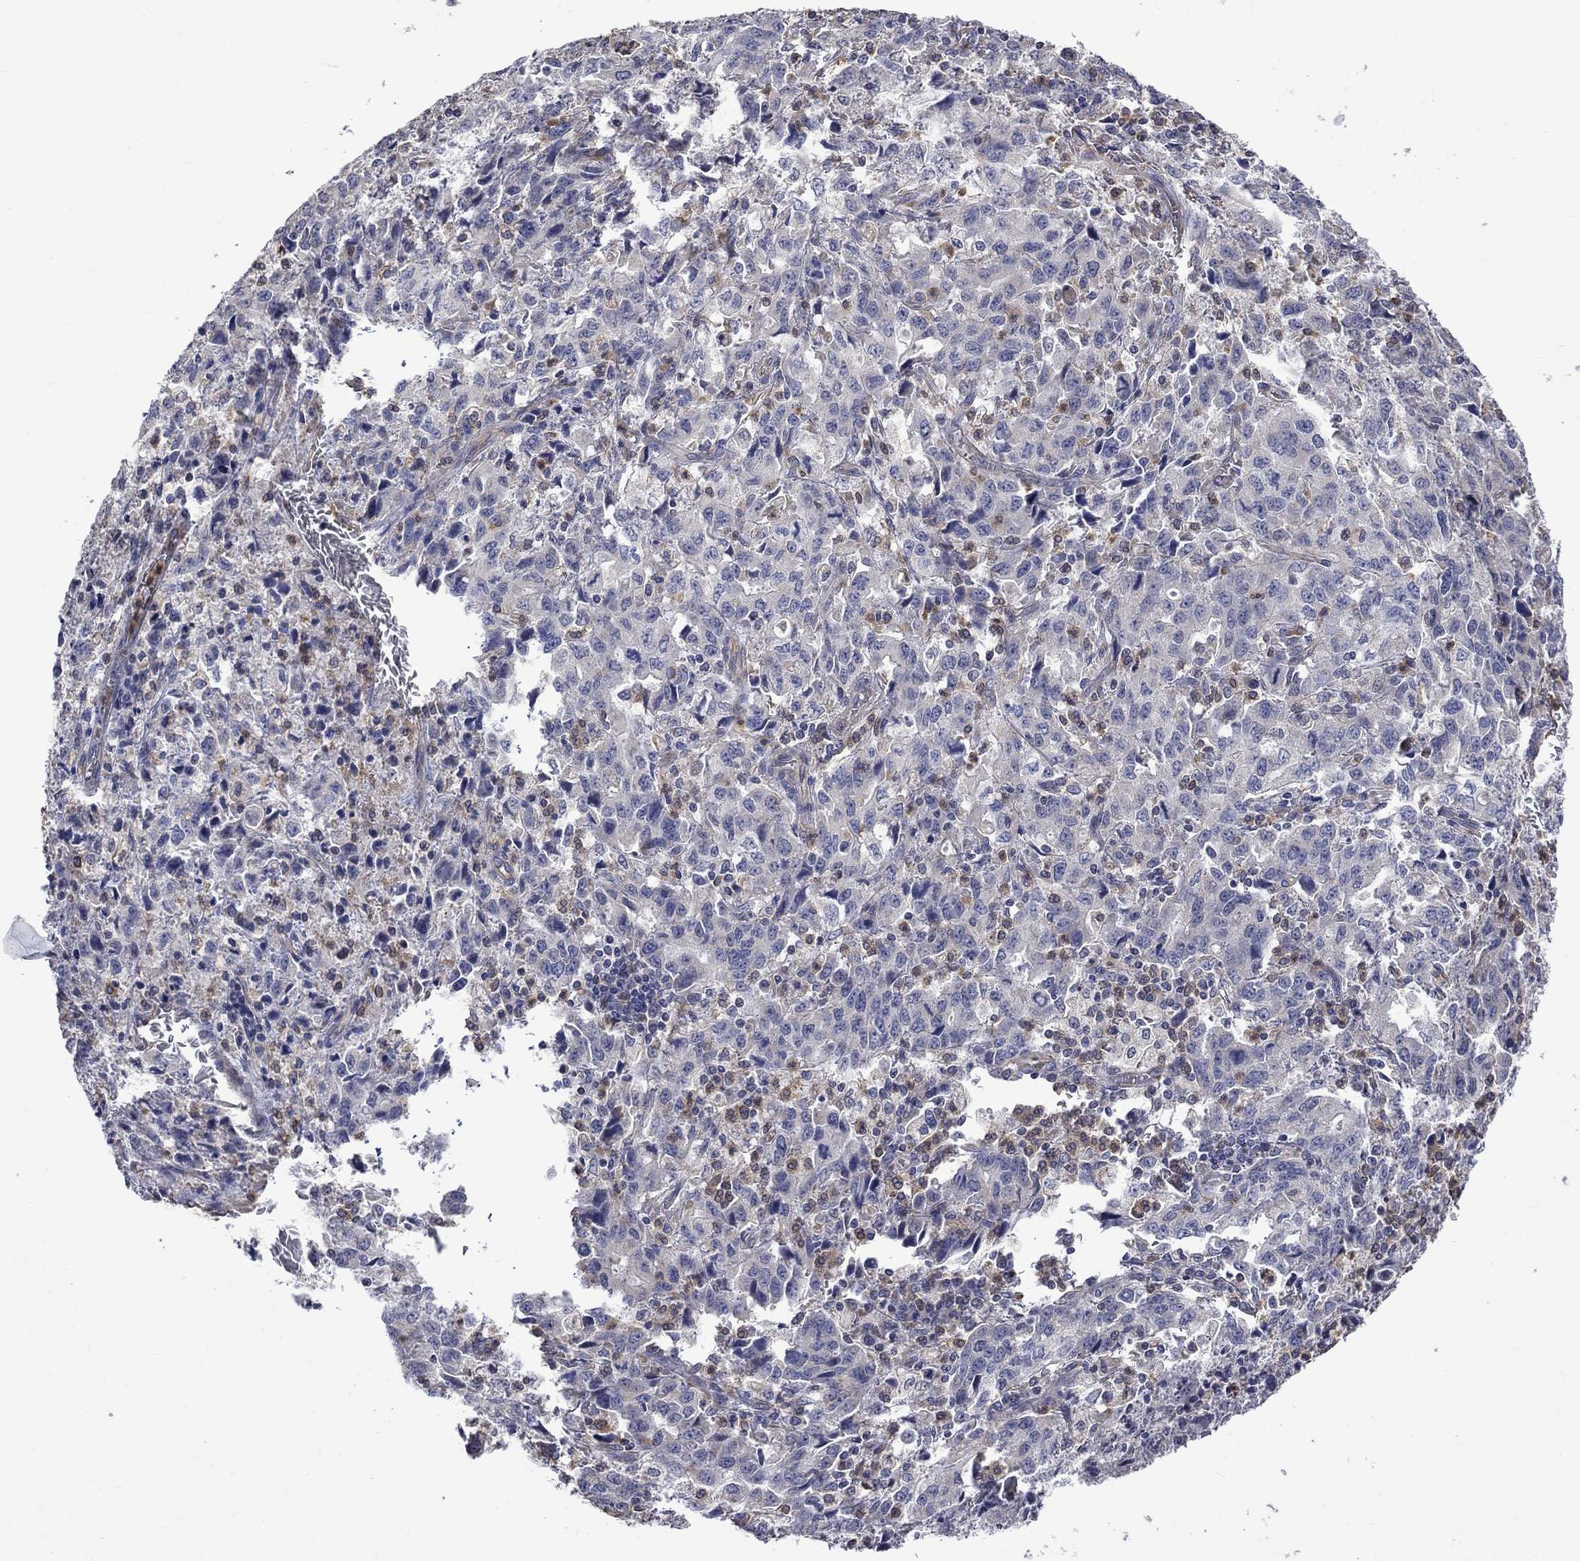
{"staining": {"intensity": "negative", "quantity": "none", "location": "none"}, "tissue": "stomach cancer", "cell_type": "Tumor cells", "image_type": "cancer", "snomed": [{"axis": "morphology", "description": "Adenocarcinoma, NOS"}, {"axis": "topography", "description": "Stomach, upper"}], "caption": "DAB immunohistochemical staining of human stomach cancer displays no significant positivity in tumor cells.", "gene": "CAMKK2", "patient": {"sex": "male", "age": 85}}